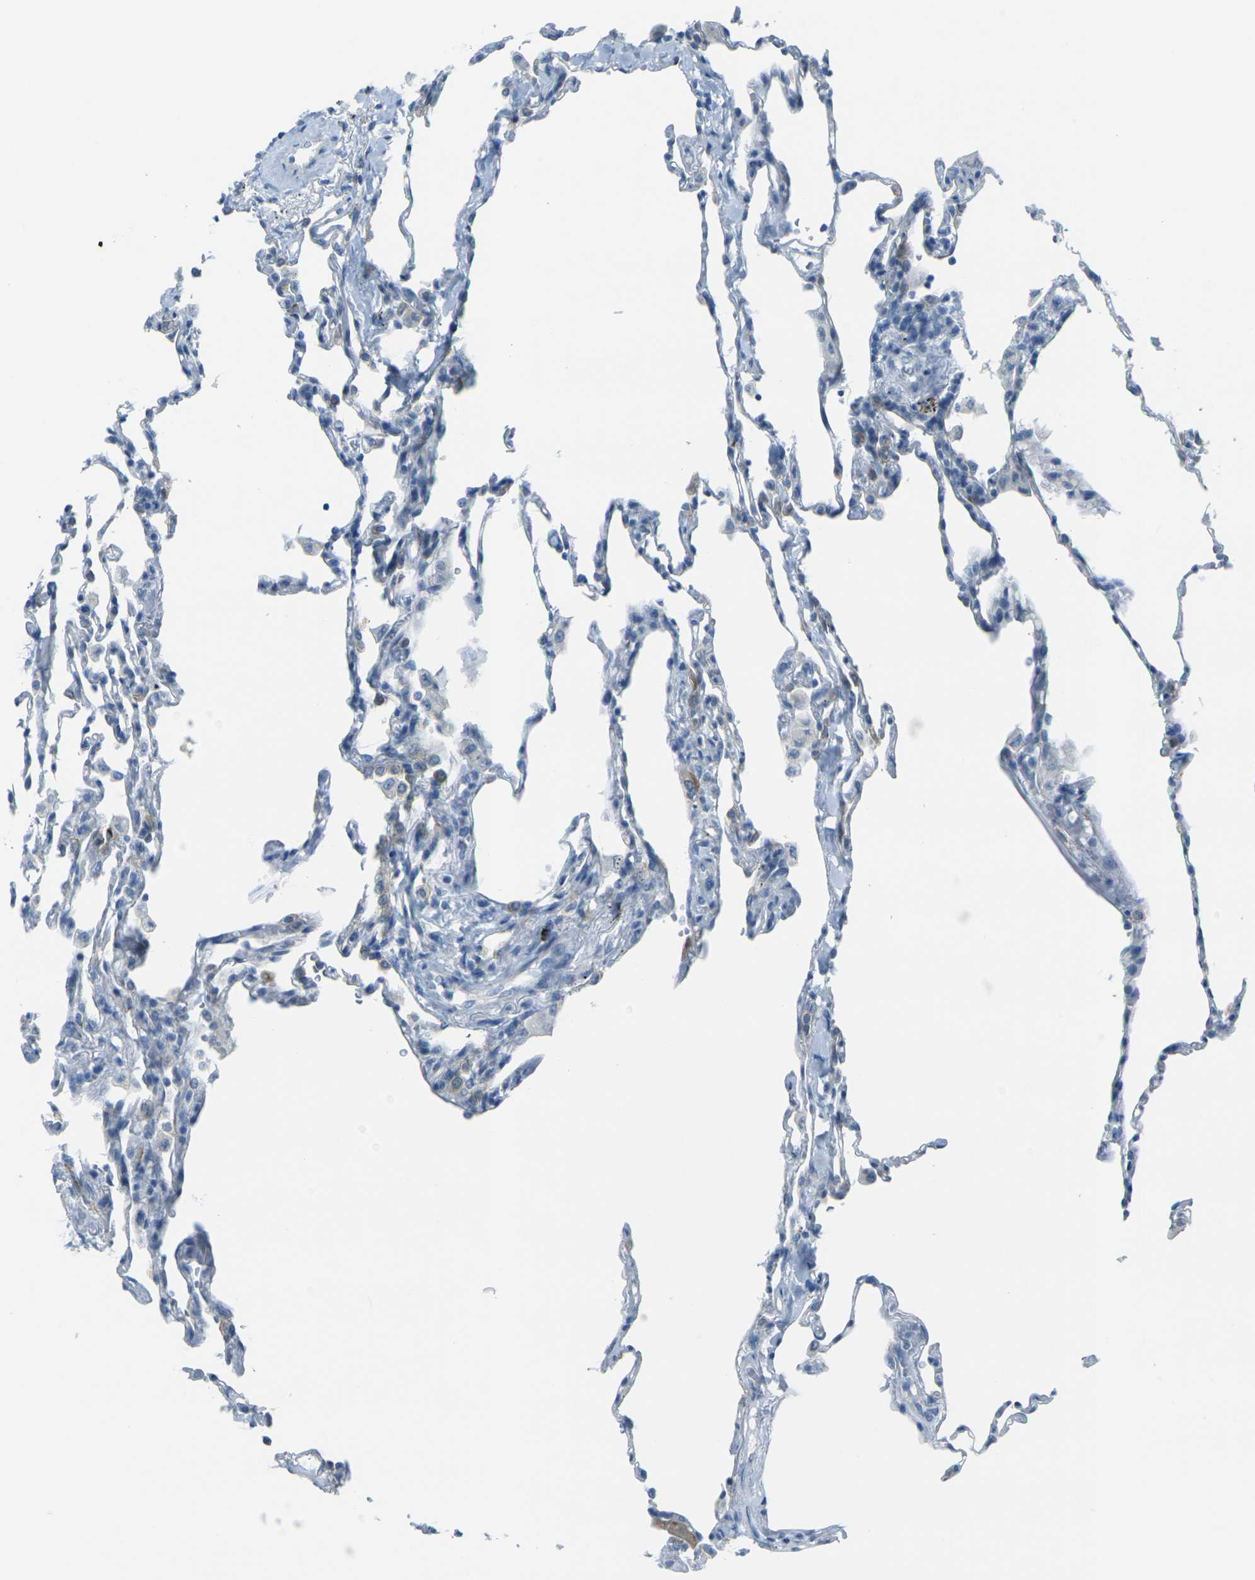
{"staining": {"intensity": "negative", "quantity": "none", "location": "none"}, "tissue": "lung", "cell_type": "Alveolar cells", "image_type": "normal", "snomed": [{"axis": "morphology", "description": "Normal tissue, NOS"}, {"axis": "topography", "description": "Lung"}], "caption": "The IHC image has no significant positivity in alveolar cells of lung. (DAB immunohistochemistry (IHC), high magnification).", "gene": "ANKRD46", "patient": {"sex": "male", "age": 59}}